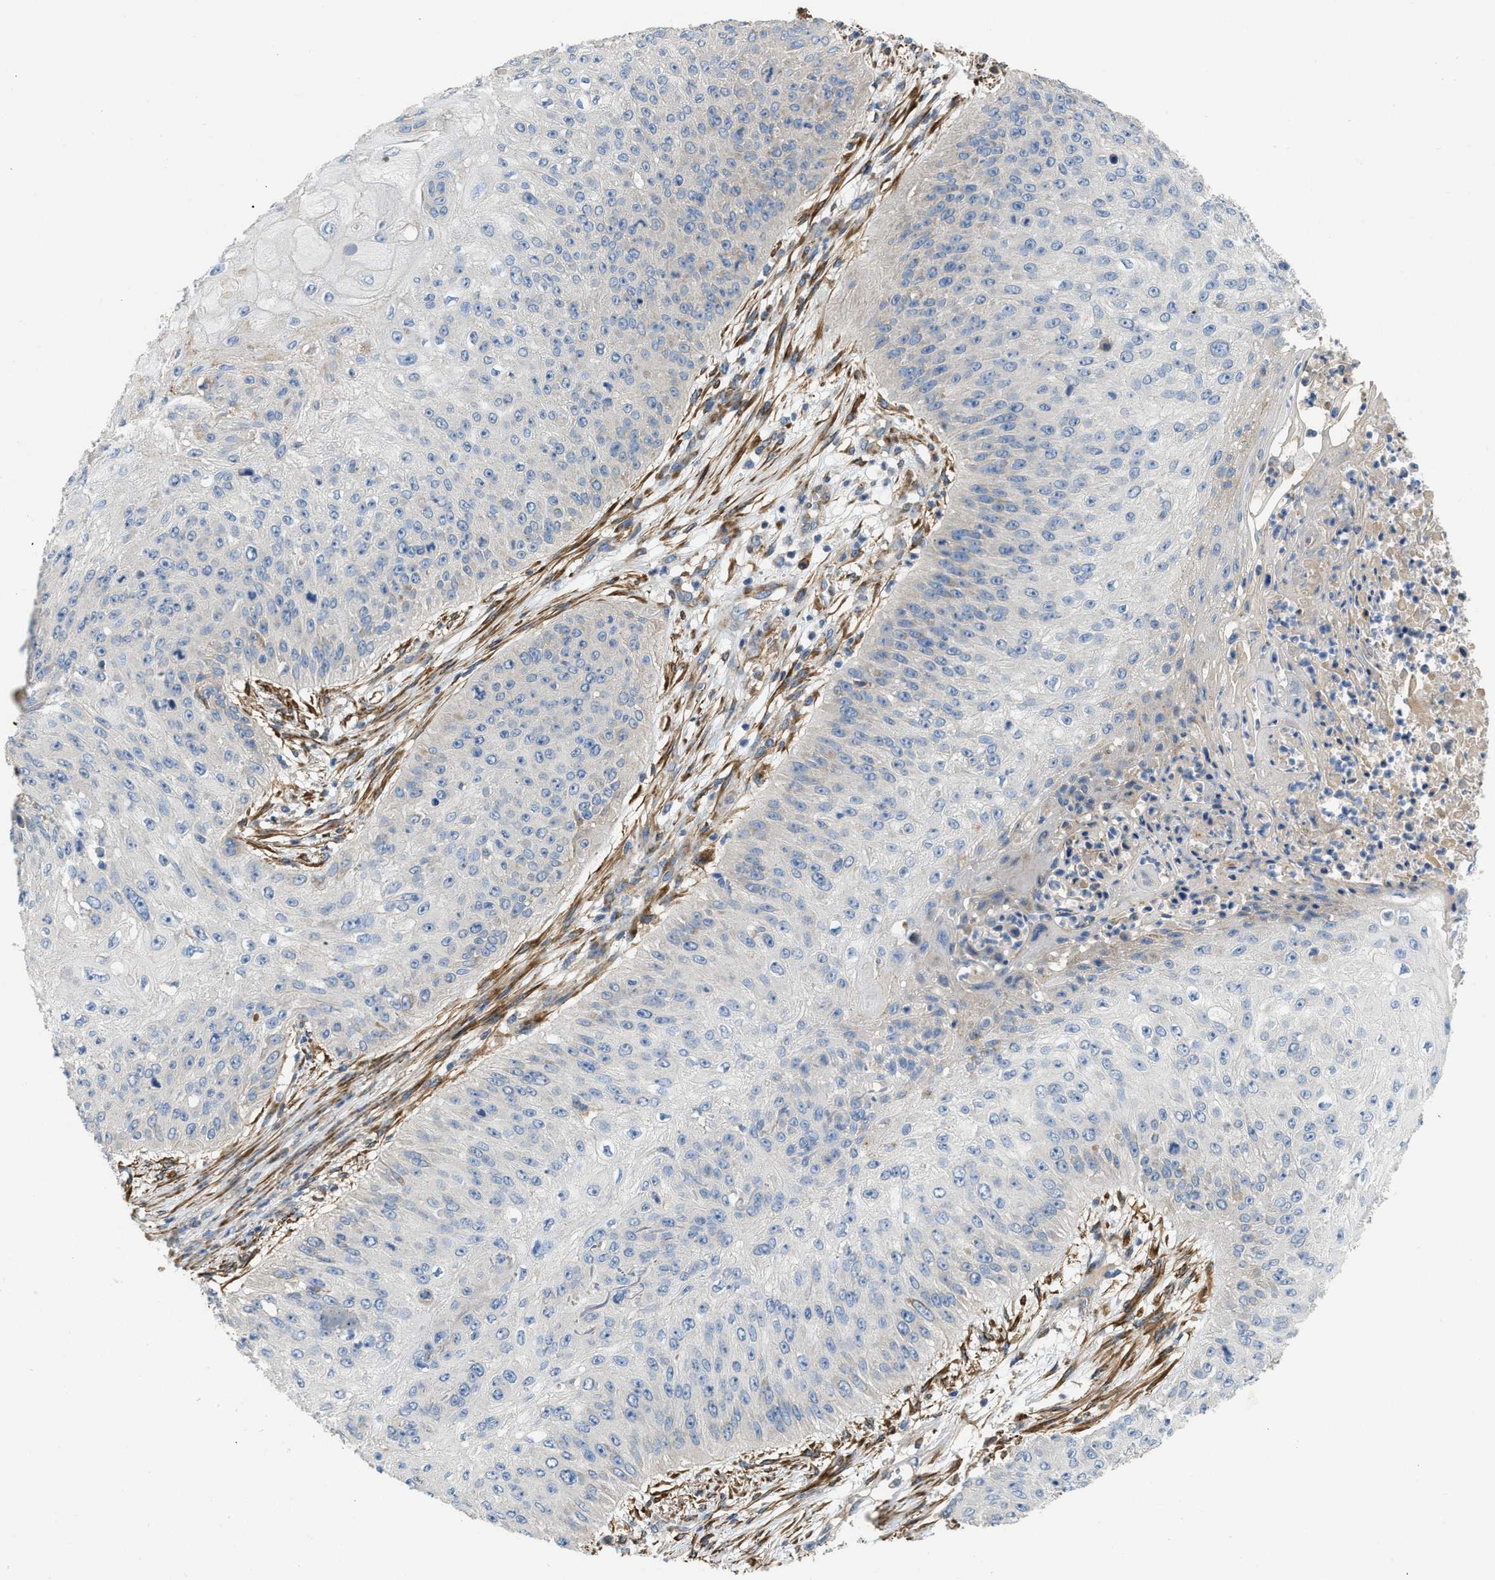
{"staining": {"intensity": "weak", "quantity": "<25%", "location": "cytoplasmic/membranous"}, "tissue": "skin cancer", "cell_type": "Tumor cells", "image_type": "cancer", "snomed": [{"axis": "morphology", "description": "Squamous cell carcinoma, NOS"}, {"axis": "topography", "description": "Skin"}], "caption": "Tumor cells are negative for protein expression in human skin cancer.", "gene": "BMPR1A", "patient": {"sex": "female", "age": 80}}